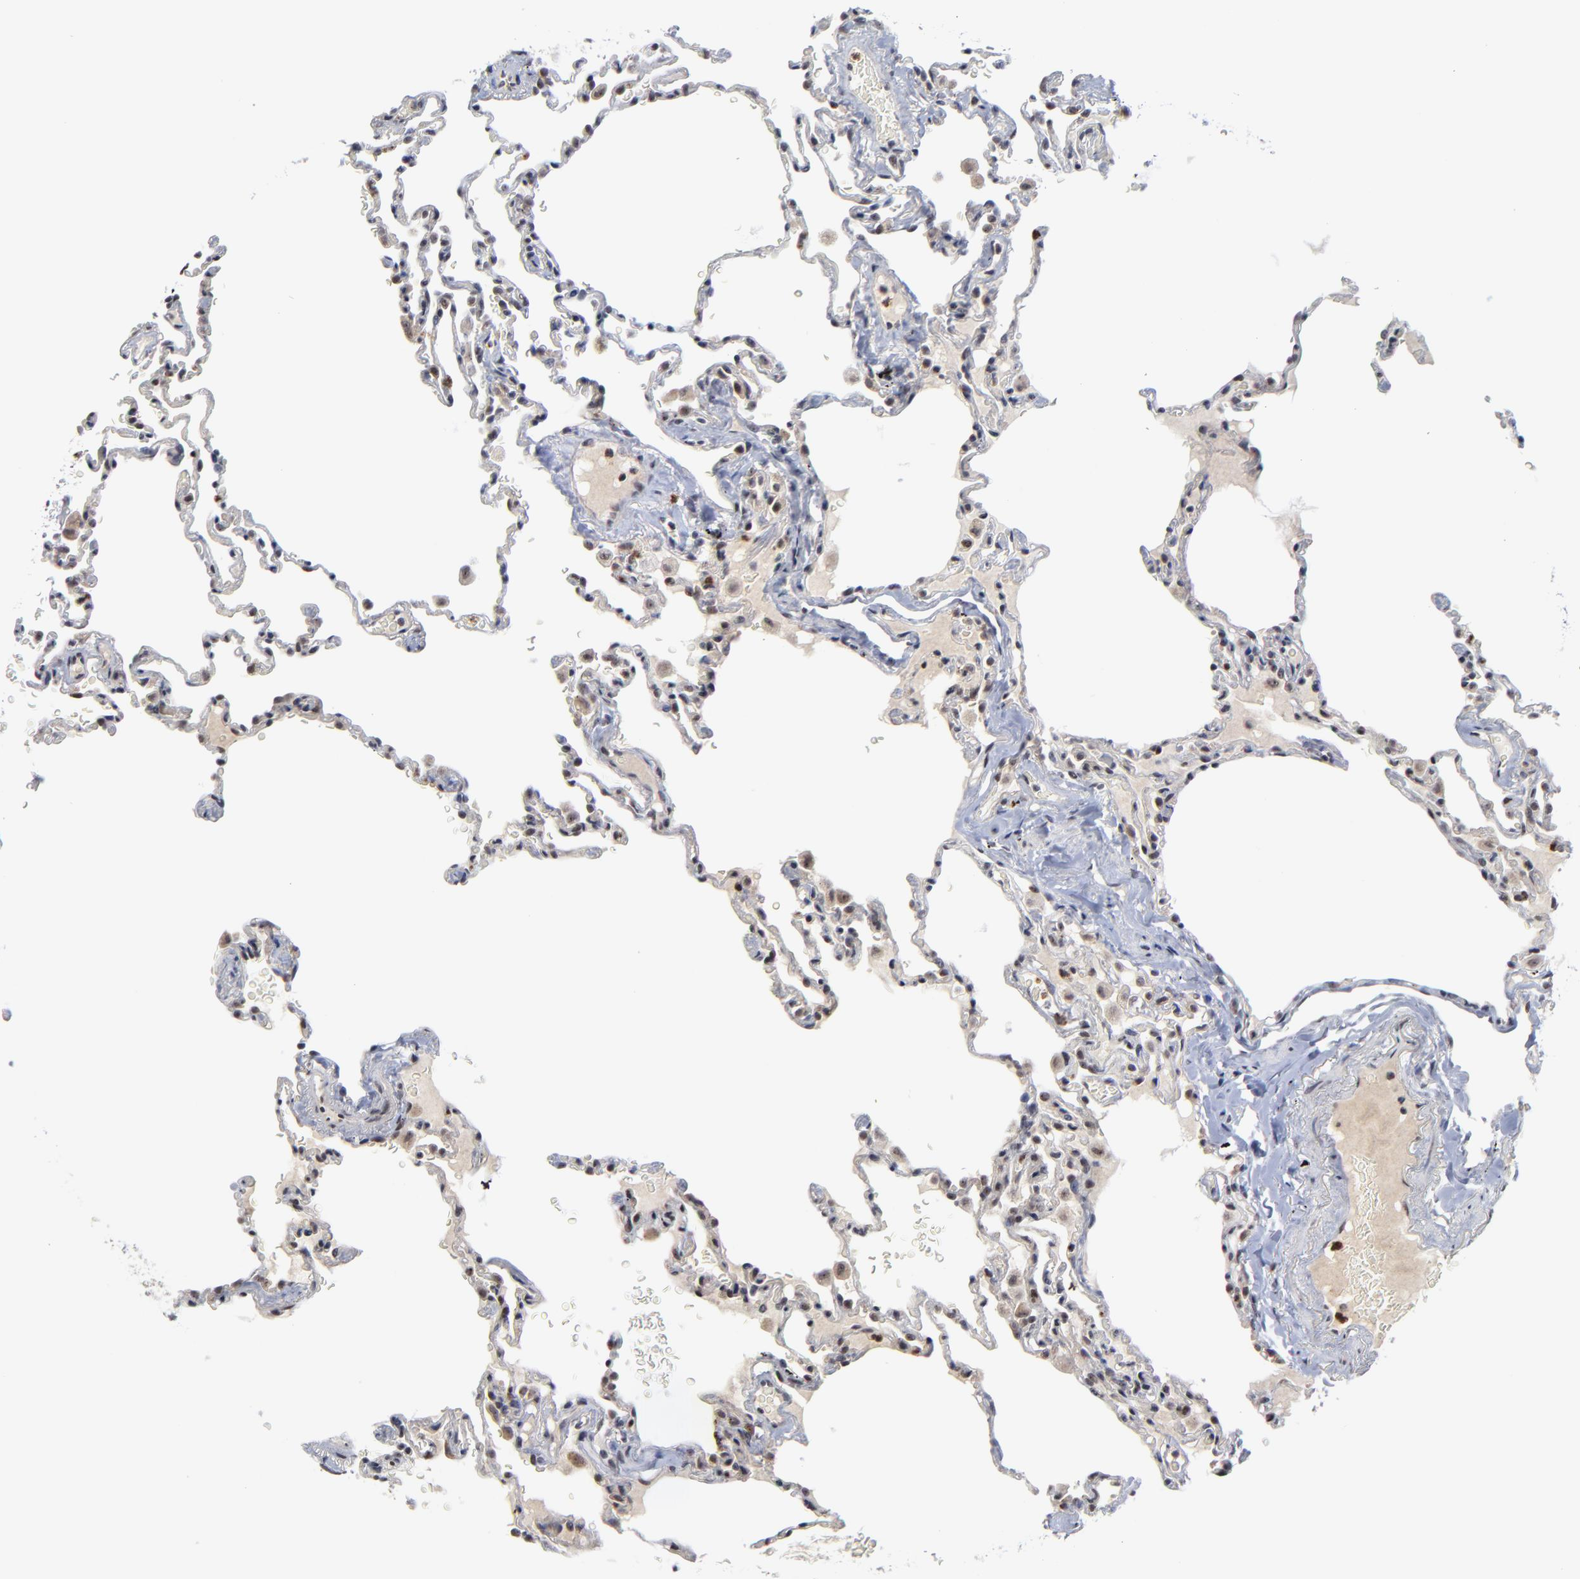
{"staining": {"intensity": "negative", "quantity": "none", "location": "none"}, "tissue": "lung", "cell_type": "Alveolar cells", "image_type": "normal", "snomed": [{"axis": "morphology", "description": "Normal tissue, NOS"}, {"axis": "topography", "description": "Lung"}], "caption": "A high-resolution photomicrograph shows immunohistochemistry (IHC) staining of benign lung, which shows no significant expression in alveolar cells.", "gene": "ZNF419", "patient": {"sex": "male", "age": 59}}